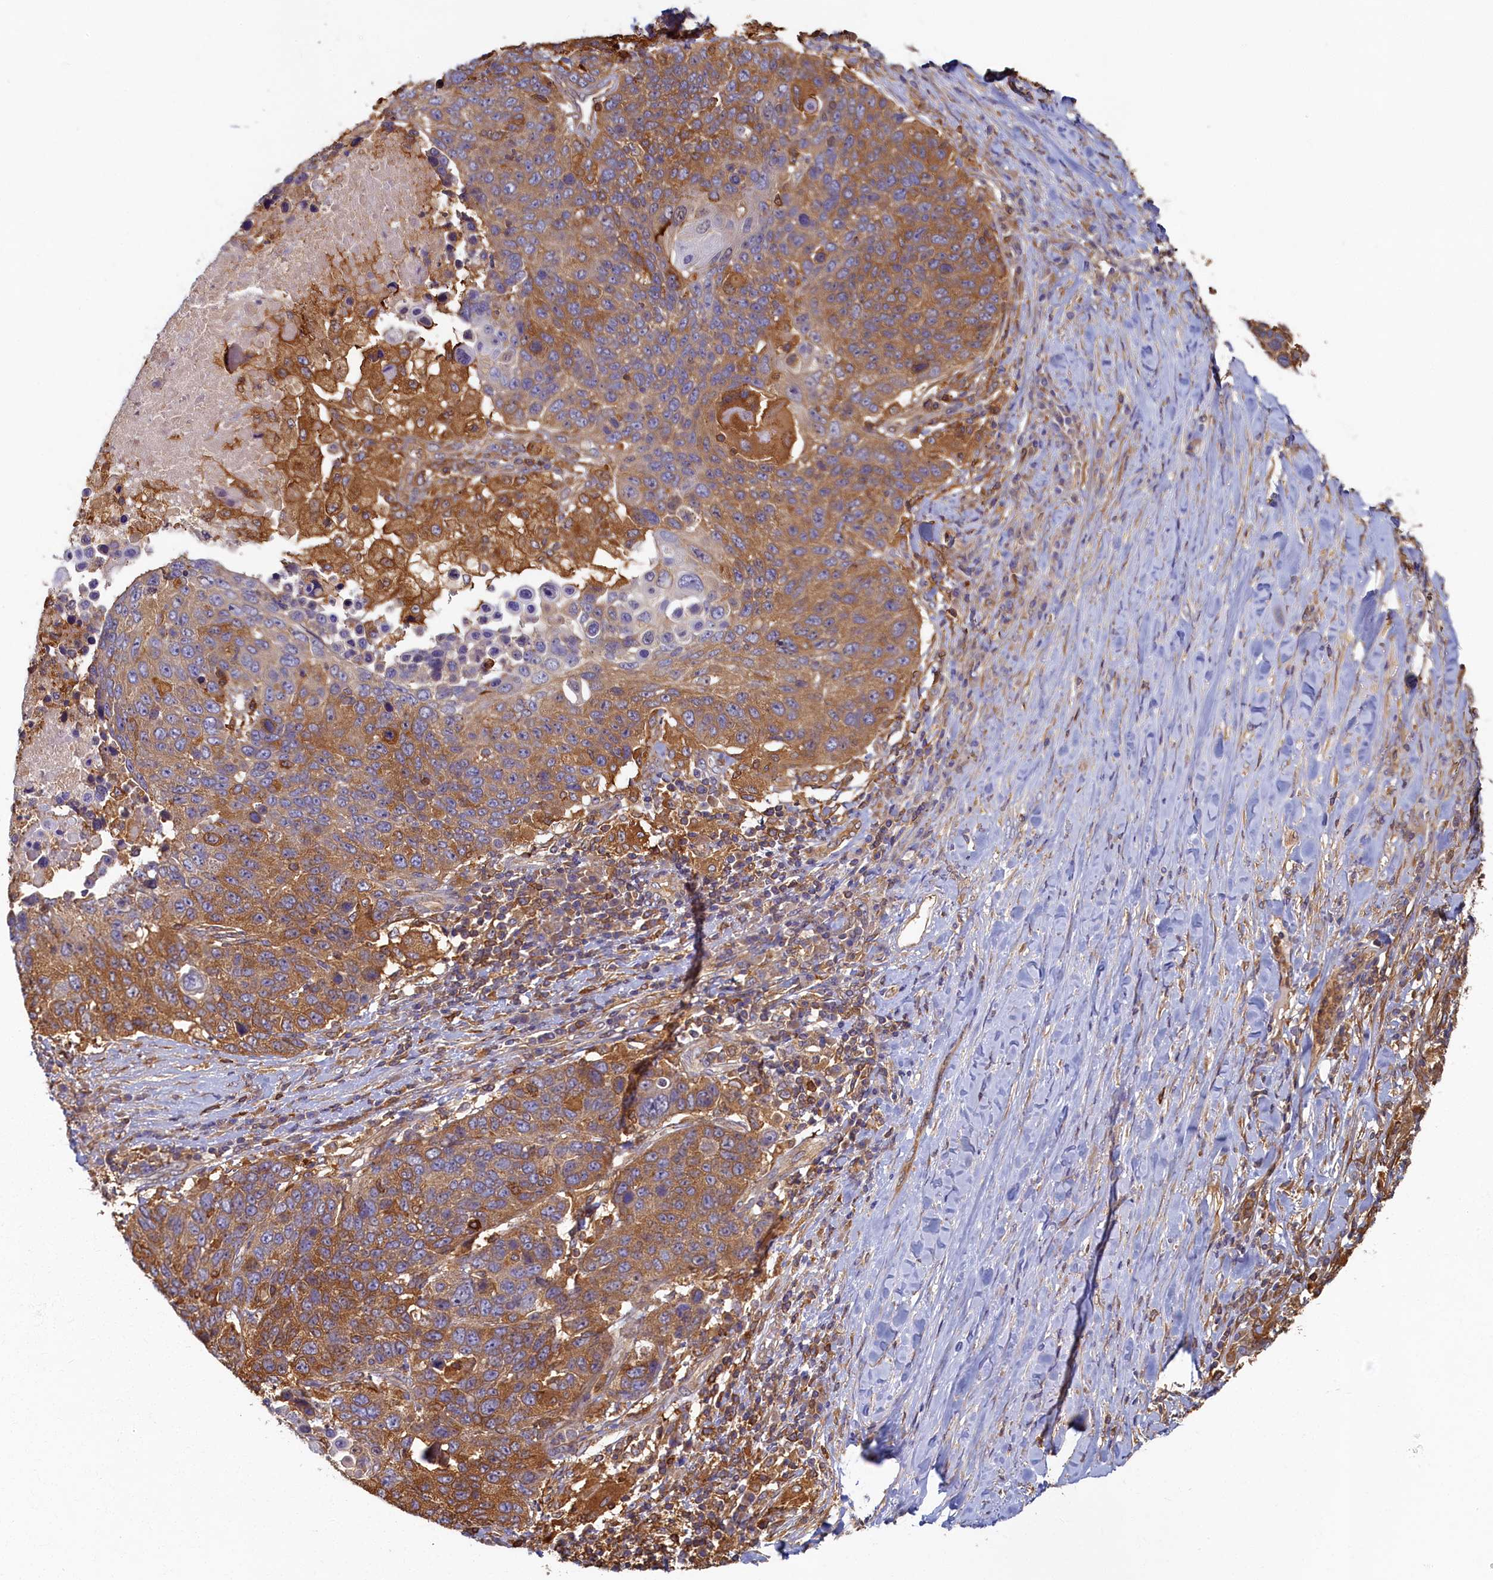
{"staining": {"intensity": "moderate", "quantity": ">75%", "location": "cytoplasmic/membranous"}, "tissue": "lung cancer", "cell_type": "Tumor cells", "image_type": "cancer", "snomed": [{"axis": "morphology", "description": "Normal tissue, NOS"}, {"axis": "morphology", "description": "Squamous cell carcinoma, NOS"}, {"axis": "topography", "description": "Lymph node"}, {"axis": "topography", "description": "Lung"}], "caption": "Protein expression analysis of lung cancer (squamous cell carcinoma) shows moderate cytoplasmic/membranous staining in approximately >75% of tumor cells. (DAB (3,3'-diaminobenzidine) = brown stain, brightfield microscopy at high magnification).", "gene": "TIMM8B", "patient": {"sex": "male", "age": 66}}